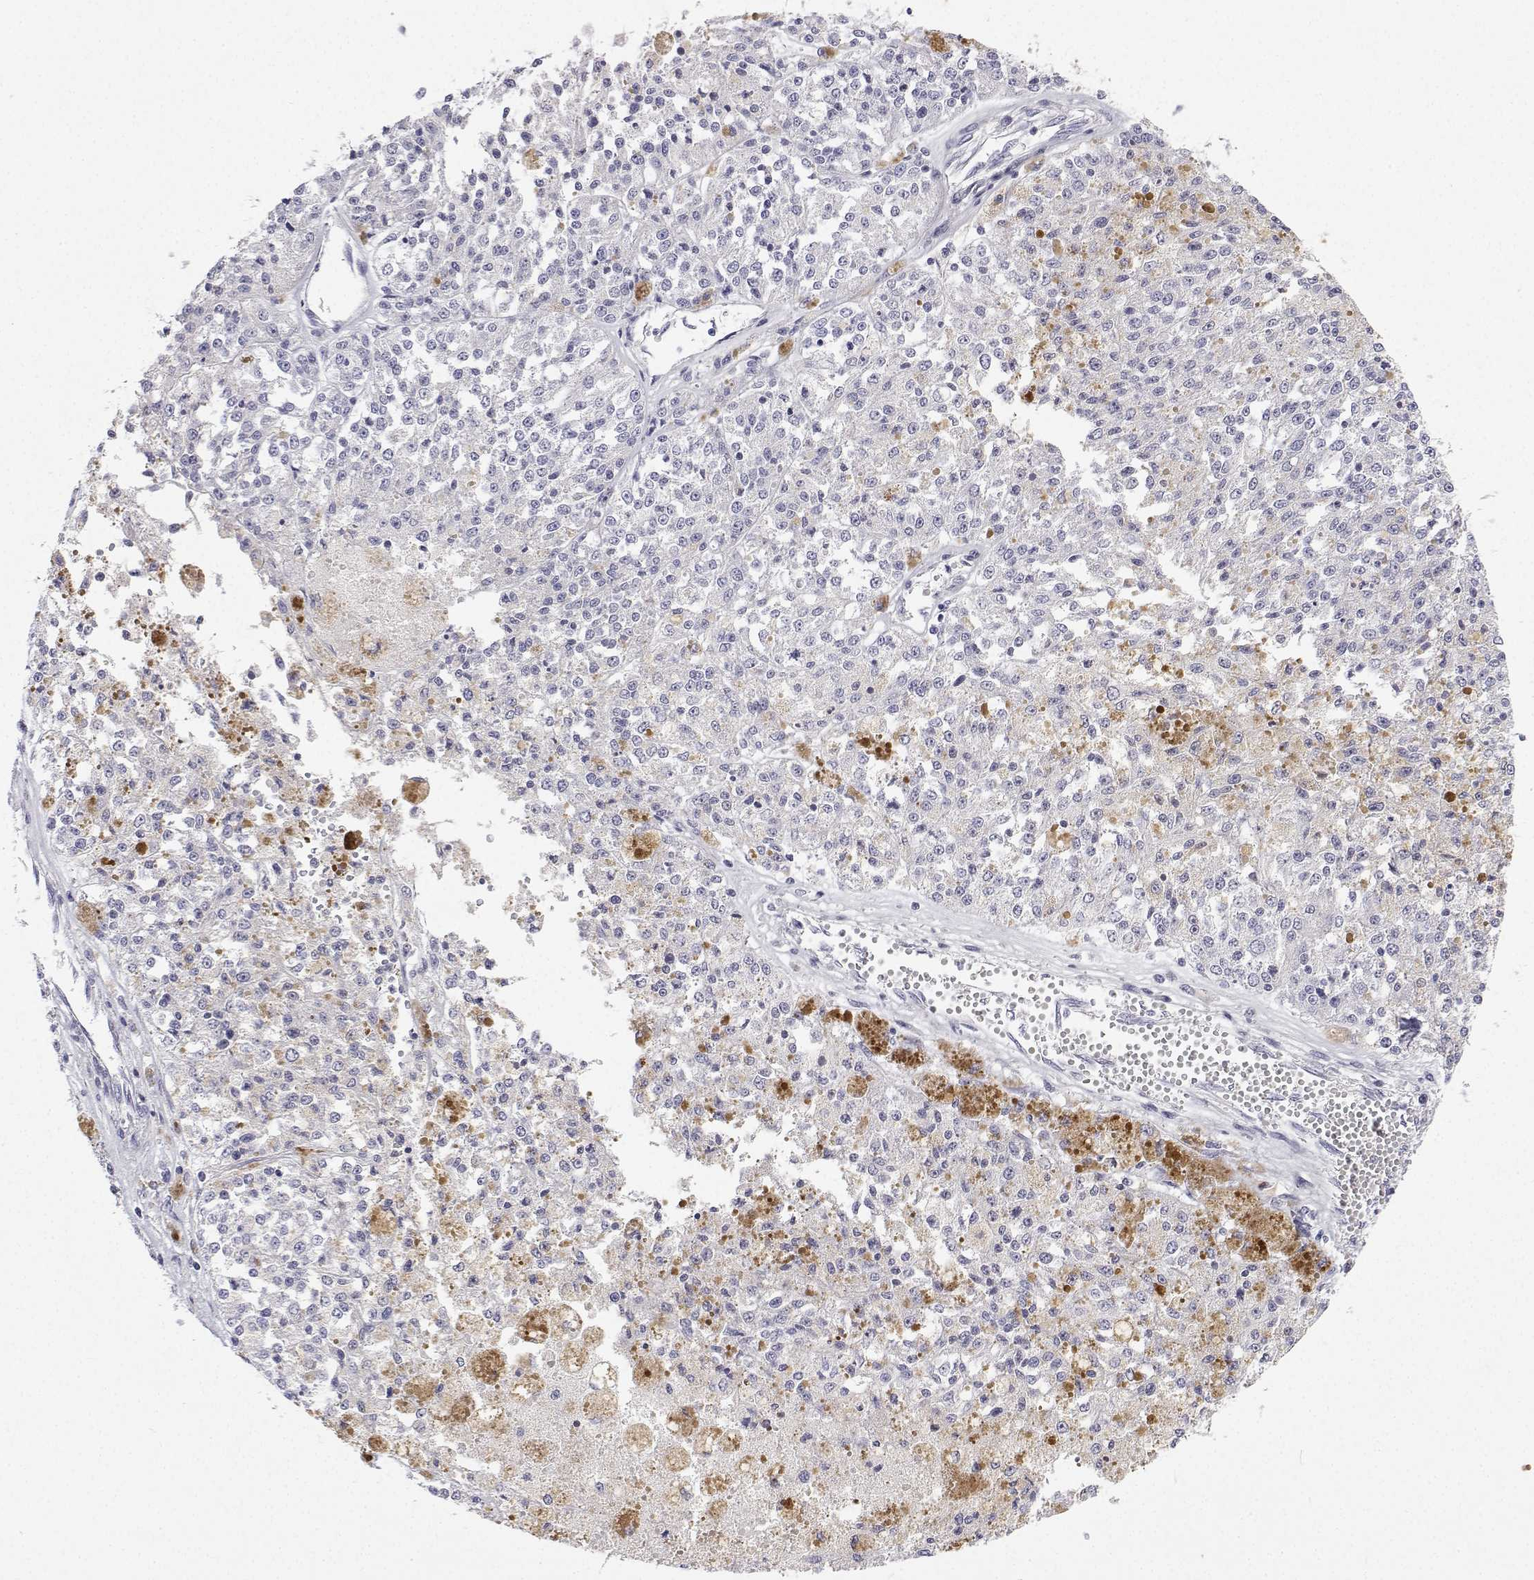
{"staining": {"intensity": "negative", "quantity": "none", "location": "none"}, "tissue": "melanoma", "cell_type": "Tumor cells", "image_type": "cancer", "snomed": [{"axis": "morphology", "description": "Malignant melanoma, Metastatic site"}, {"axis": "topography", "description": "Lymph node"}], "caption": "Human malignant melanoma (metastatic site) stained for a protein using immunohistochemistry (IHC) displays no positivity in tumor cells.", "gene": "ANKRD65", "patient": {"sex": "female", "age": 64}}